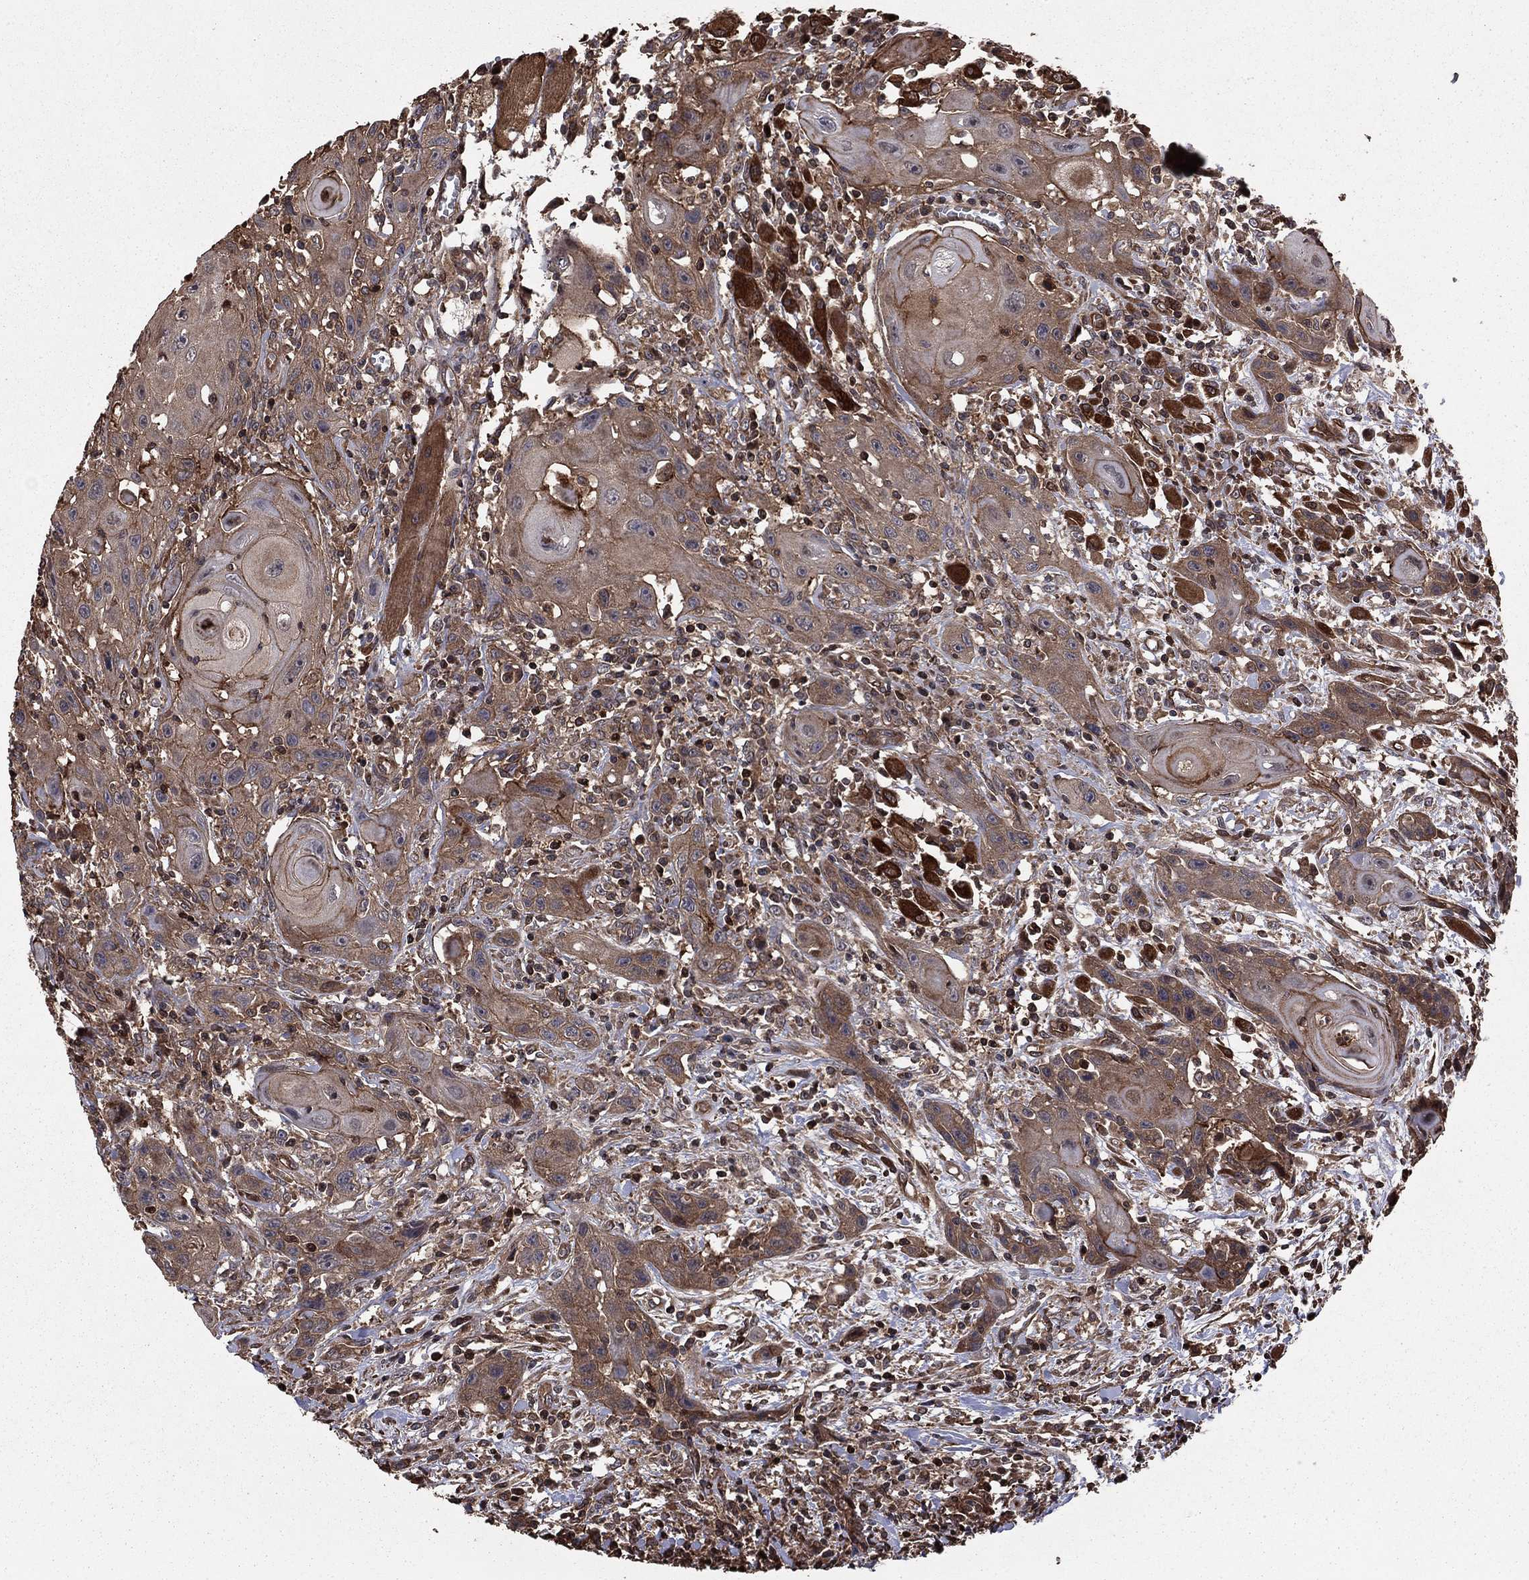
{"staining": {"intensity": "moderate", "quantity": "<25%", "location": "cytoplasmic/membranous"}, "tissue": "head and neck cancer", "cell_type": "Tumor cells", "image_type": "cancer", "snomed": [{"axis": "morphology", "description": "Normal tissue, NOS"}, {"axis": "morphology", "description": "Squamous cell carcinoma, NOS"}, {"axis": "topography", "description": "Oral tissue"}, {"axis": "topography", "description": "Head-Neck"}], "caption": "A photomicrograph of head and neck cancer (squamous cell carcinoma) stained for a protein displays moderate cytoplasmic/membranous brown staining in tumor cells.", "gene": "GYG1", "patient": {"sex": "male", "age": 71}}